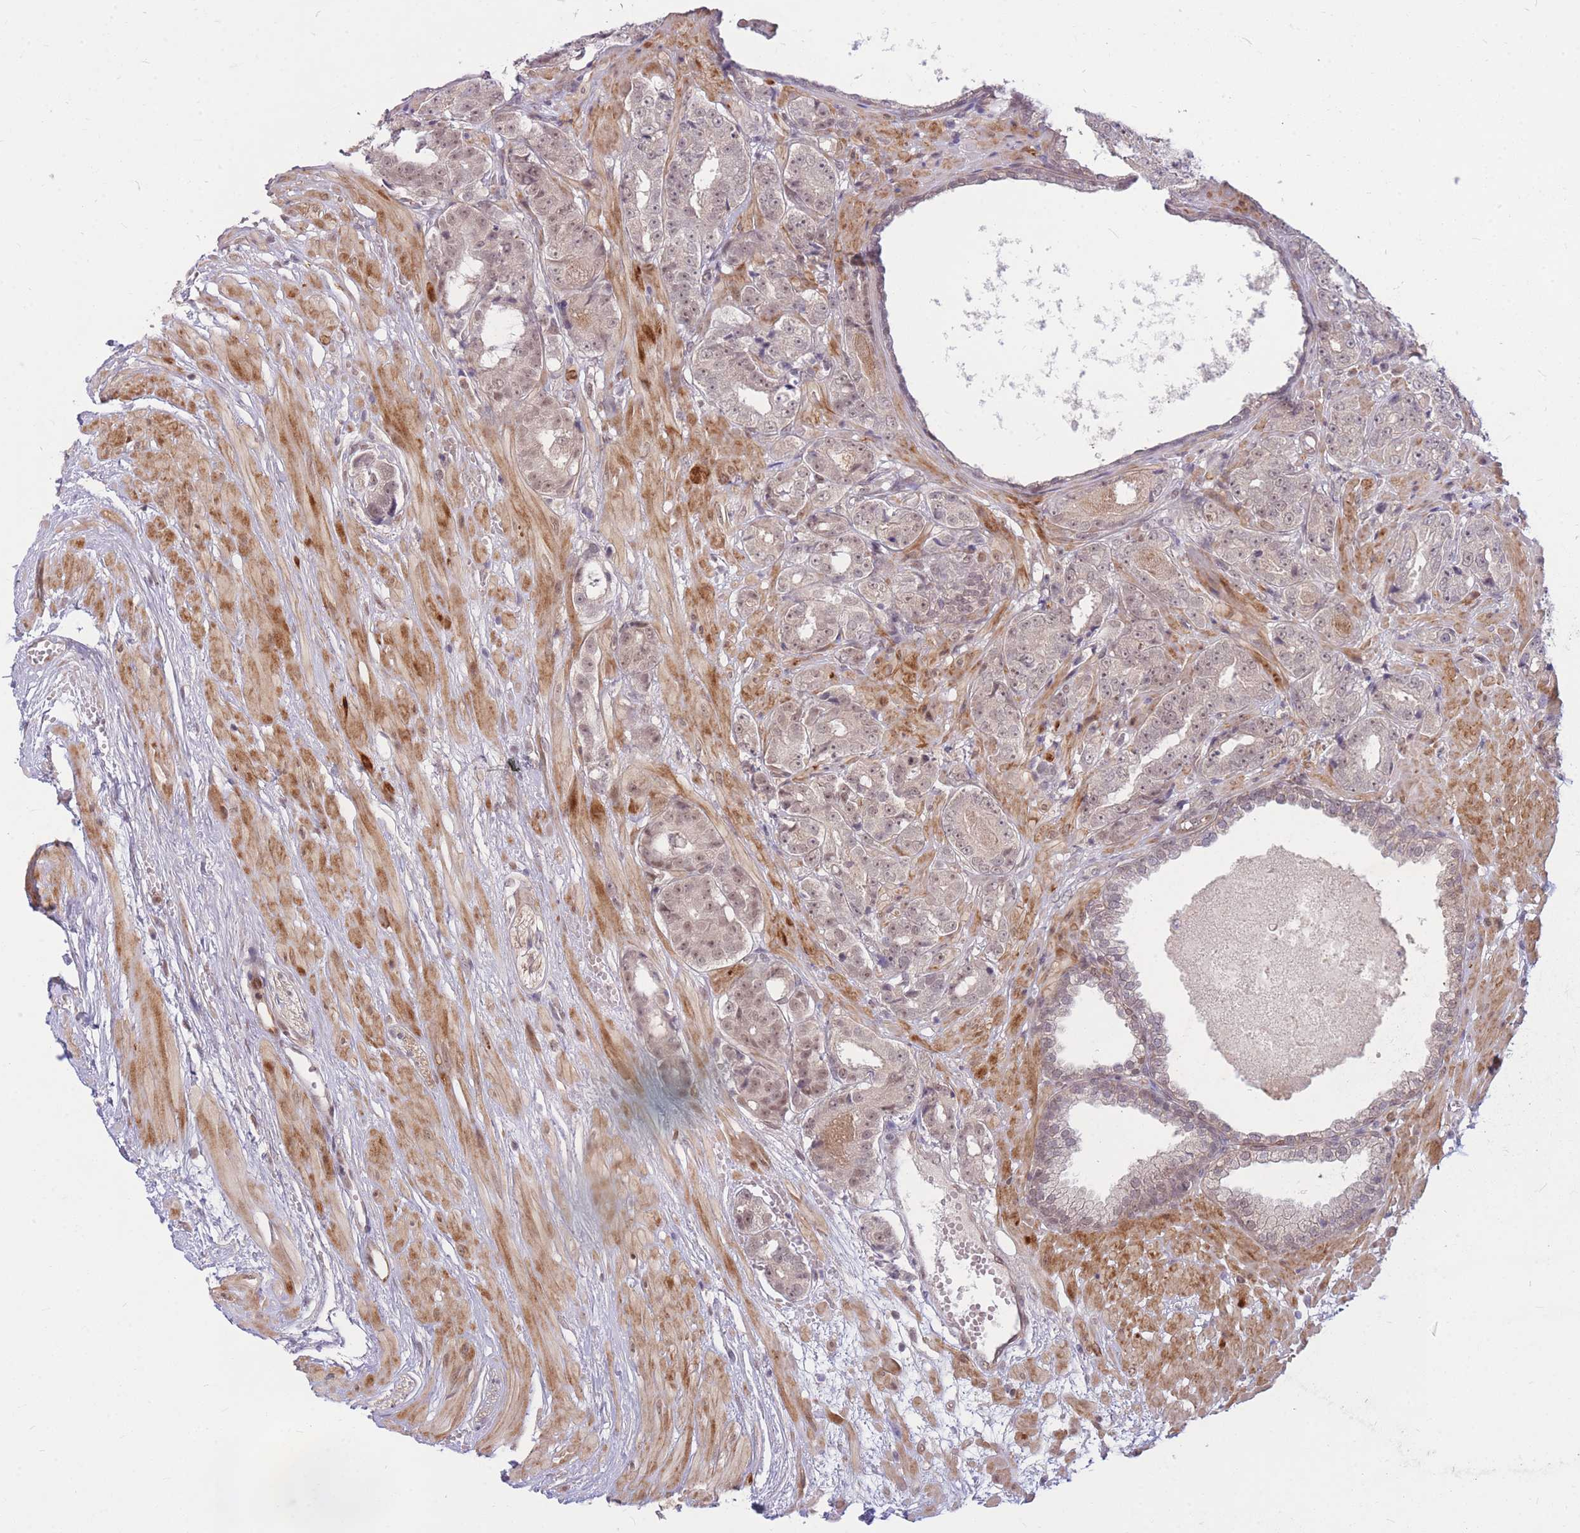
{"staining": {"intensity": "weak", "quantity": "25%-75%", "location": "nuclear"}, "tissue": "prostate cancer", "cell_type": "Tumor cells", "image_type": "cancer", "snomed": [{"axis": "morphology", "description": "Adenocarcinoma, High grade"}, {"axis": "topography", "description": "Prostate"}], "caption": "High-power microscopy captured an immunohistochemistry (IHC) image of adenocarcinoma (high-grade) (prostate), revealing weak nuclear staining in approximately 25%-75% of tumor cells.", "gene": "ERCC2", "patient": {"sex": "male", "age": 71}}